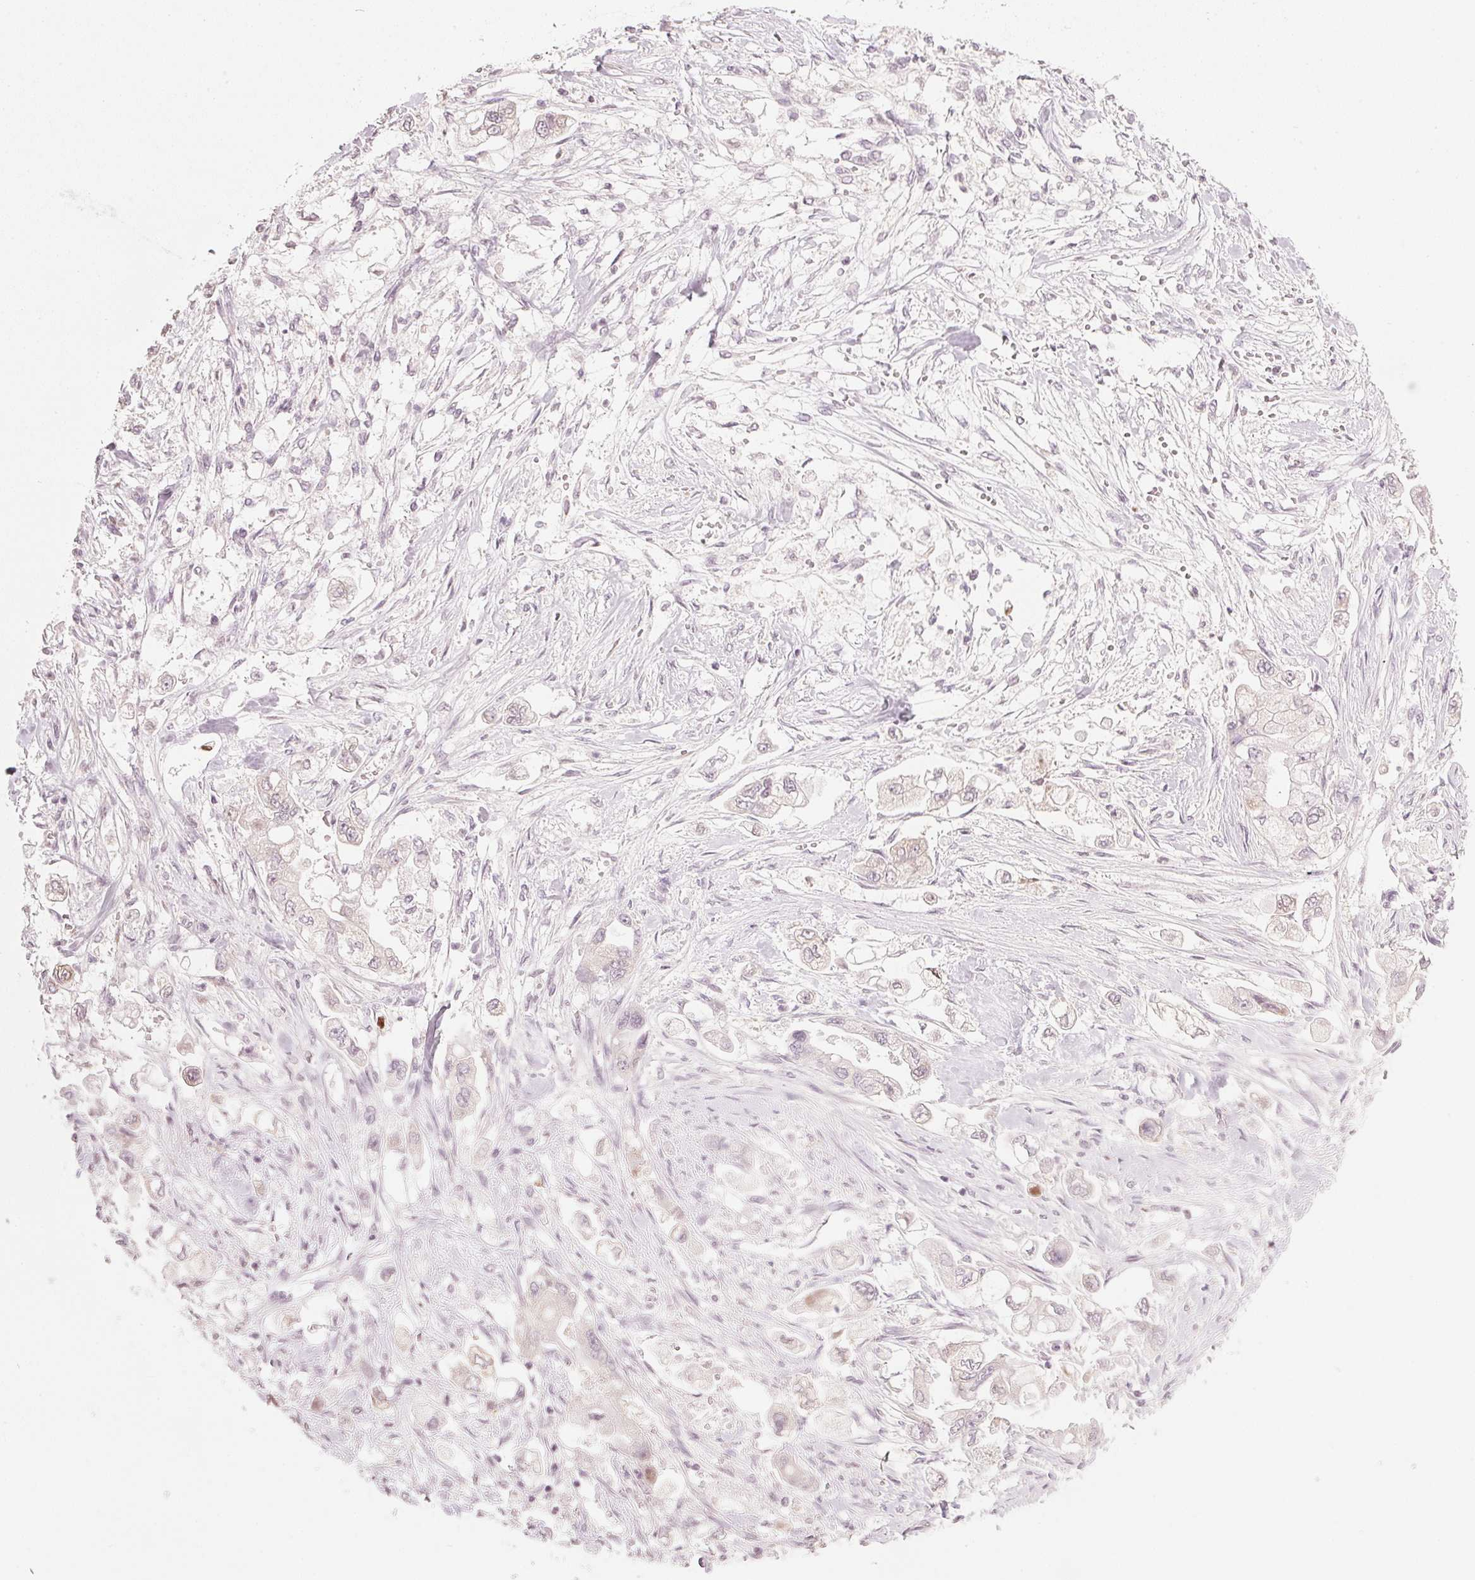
{"staining": {"intensity": "negative", "quantity": "none", "location": "none"}, "tissue": "stomach cancer", "cell_type": "Tumor cells", "image_type": "cancer", "snomed": [{"axis": "morphology", "description": "Adenocarcinoma, NOS"}, {"axis": "topography", "description": "Stomach"}], "caption": "This image is of stomach adenocarcinoma stained with IHC to label a protein in brown with the nuclei are counter-stained blue. There is no staining in tumor cells. (DAB (3,3'-diaminobenzidine) immunohistochemistry visualized using brightfield microscopy, high magnification).", "gene": "SFRP4", "patient": {"sex": "male", "age": 62}}